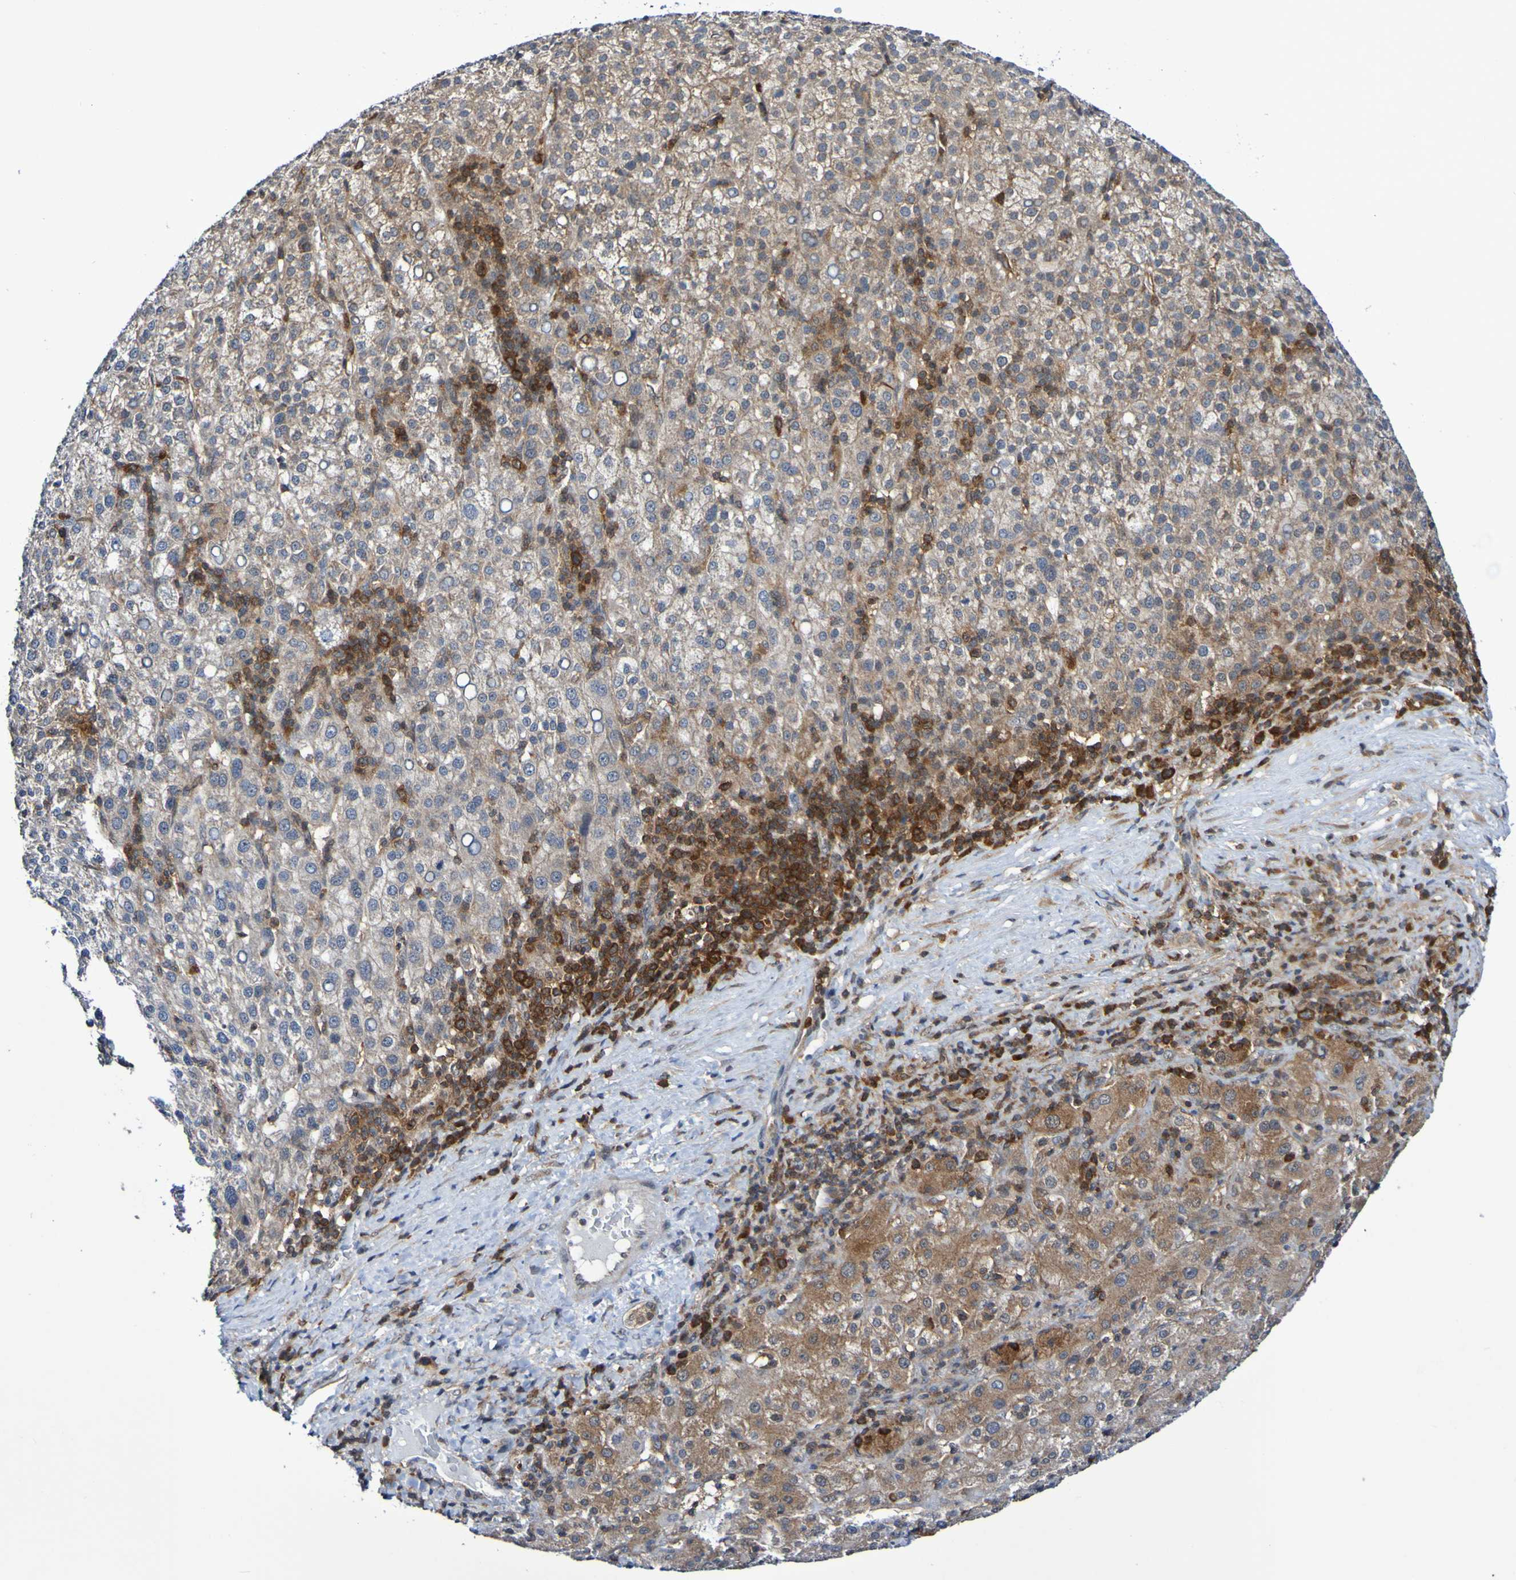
{"staining": {"intensity": "moderate", "quantity": ">75%", "location": "cytoplasmic/membranous"}, "tissue": "liver cancer", "cell_type": "Tumor cells", "image_type": "cancer", "snomed": [{"axis": "morphology", "description": "Carcinoma, Hepatocellular, NOS"}, {"axis": "topography", "description": "Liver"}], "caption": "A brown stain highlights moderate cytoplasmic/membranous positivity of a protein in human hepatocellular carcinoma (liver) tumor cells.", "gene": "ATIC", "patient": {"sex": "female", "age": 58}}